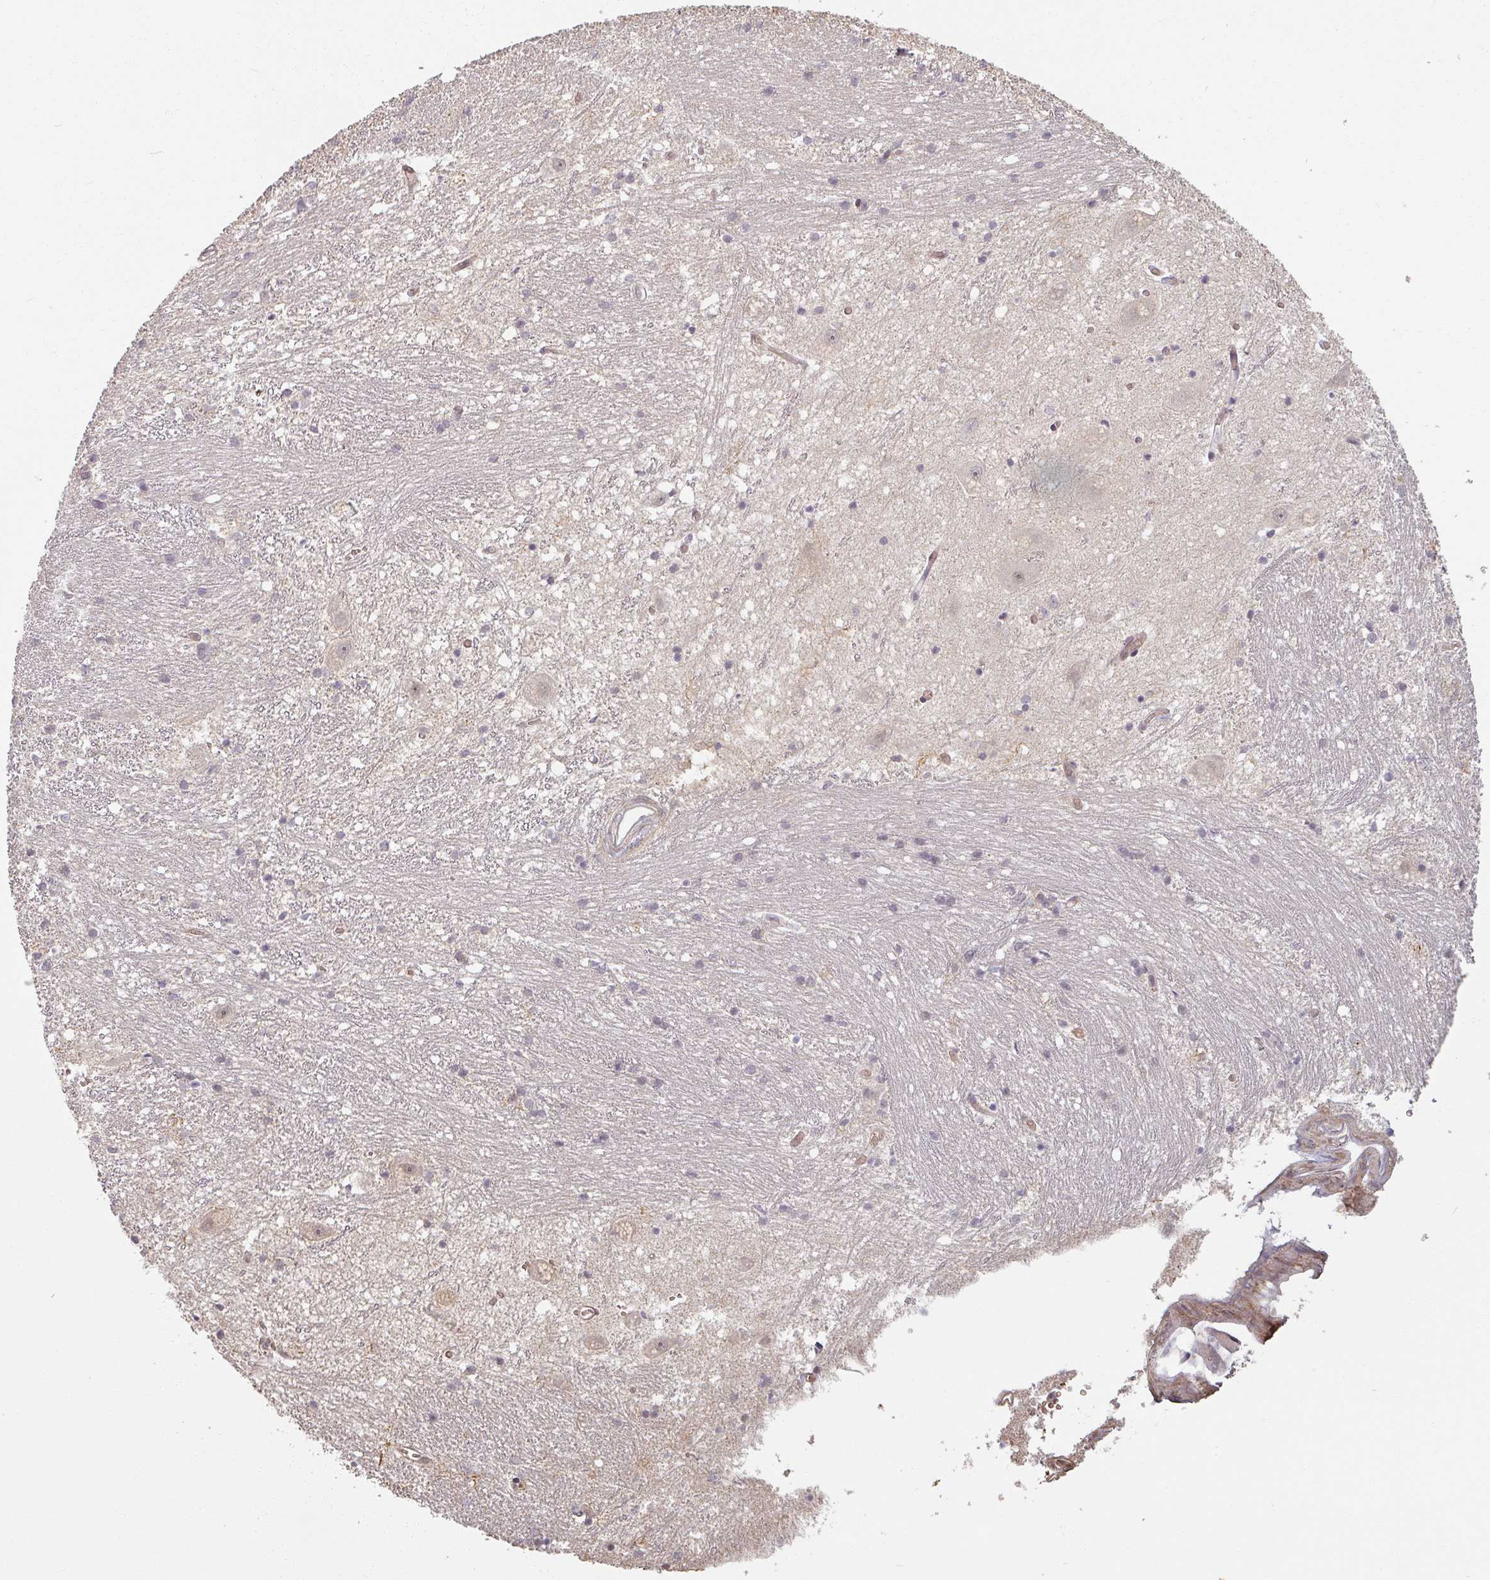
{"staining": {"intensity": "moderate", "quantity": "<25%", "location": "cytoplasmic/membranous,nuclear"}, "tissue": "caudate", "cell_type": "Glial cells", "image_type": "normal", "snomed": [{"axis": "morphology", "description": "Normal tissue, NOS"}, {"axis": "topography", "description": "Lateral ventricle wall"}], "caption": "Normal caudate was stained to show a protein in brown. There is low levels of moderate cytoplasmic/membranous,nuclear staining in approximately <25% of glial cells. (Stains: DAB (3,3'-diaminobenzidine) in brown, nuclei in blue, Microscopy: brightfield microscopy at high magnification).", "gene": "MED19", "patient": {"sex": "male", "age": 37}}